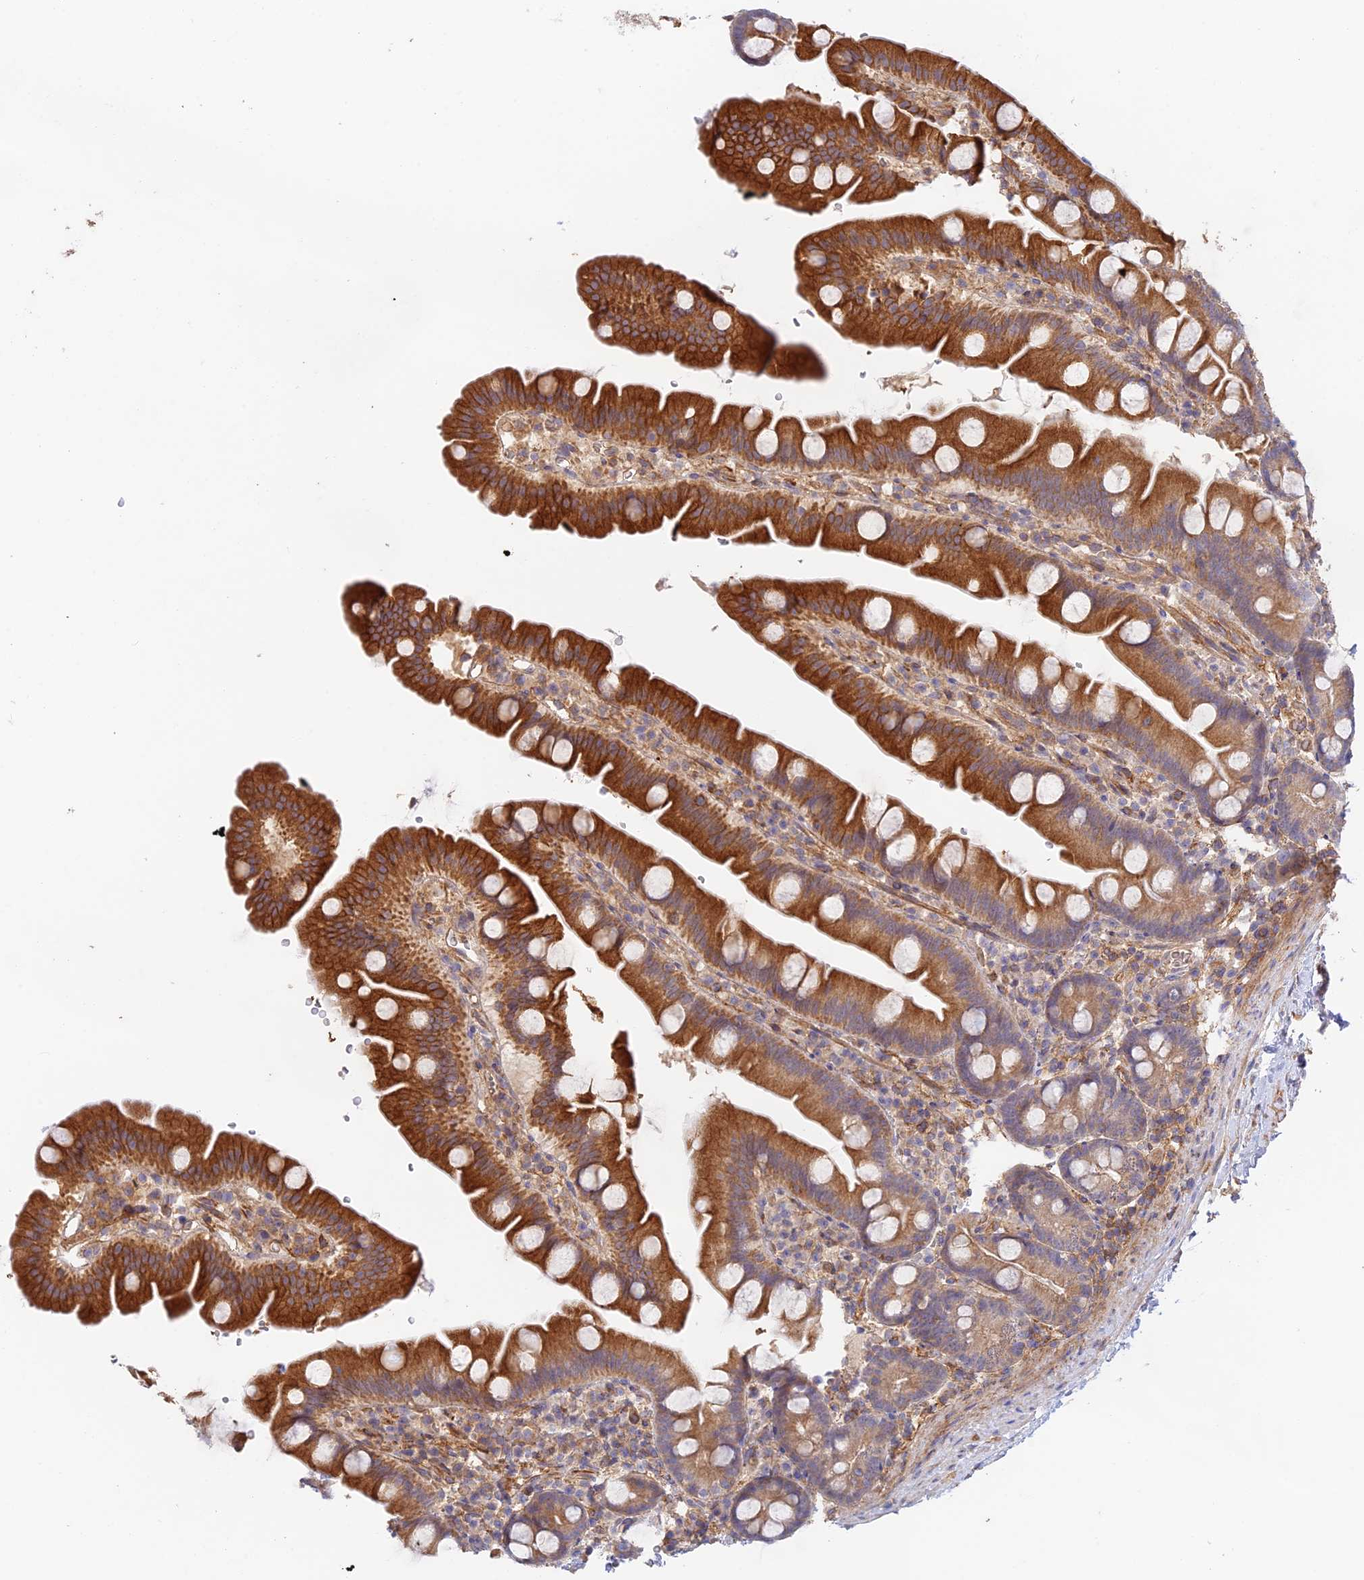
{"staining": {"intensity": "strong", "quantity": ">75%", "location": "cytoplasmic/membranous"}, "tissue": "small intestine", "cell_type": "Glandular cells", "image_type": "normal", "snomed": [{"axis": "morphology", "description": "Normal tissue, NOS"}, {"axis": "topography", "description": "Small intestine"}], "caption": "The photomicrograph reveals immunohistochemical staining of benign small intestine. There is strong cytoplasmic/membranous expression is present in approximately >75% of glandular cells. The staining was performed using DAB (3,3'-diaminobenzidine), with brown indicating positive protein expression. Nuclei are stained blue with hematoxylin.", "gene": "MYO9A", "patient": {"sex": "female", "age": 68}}